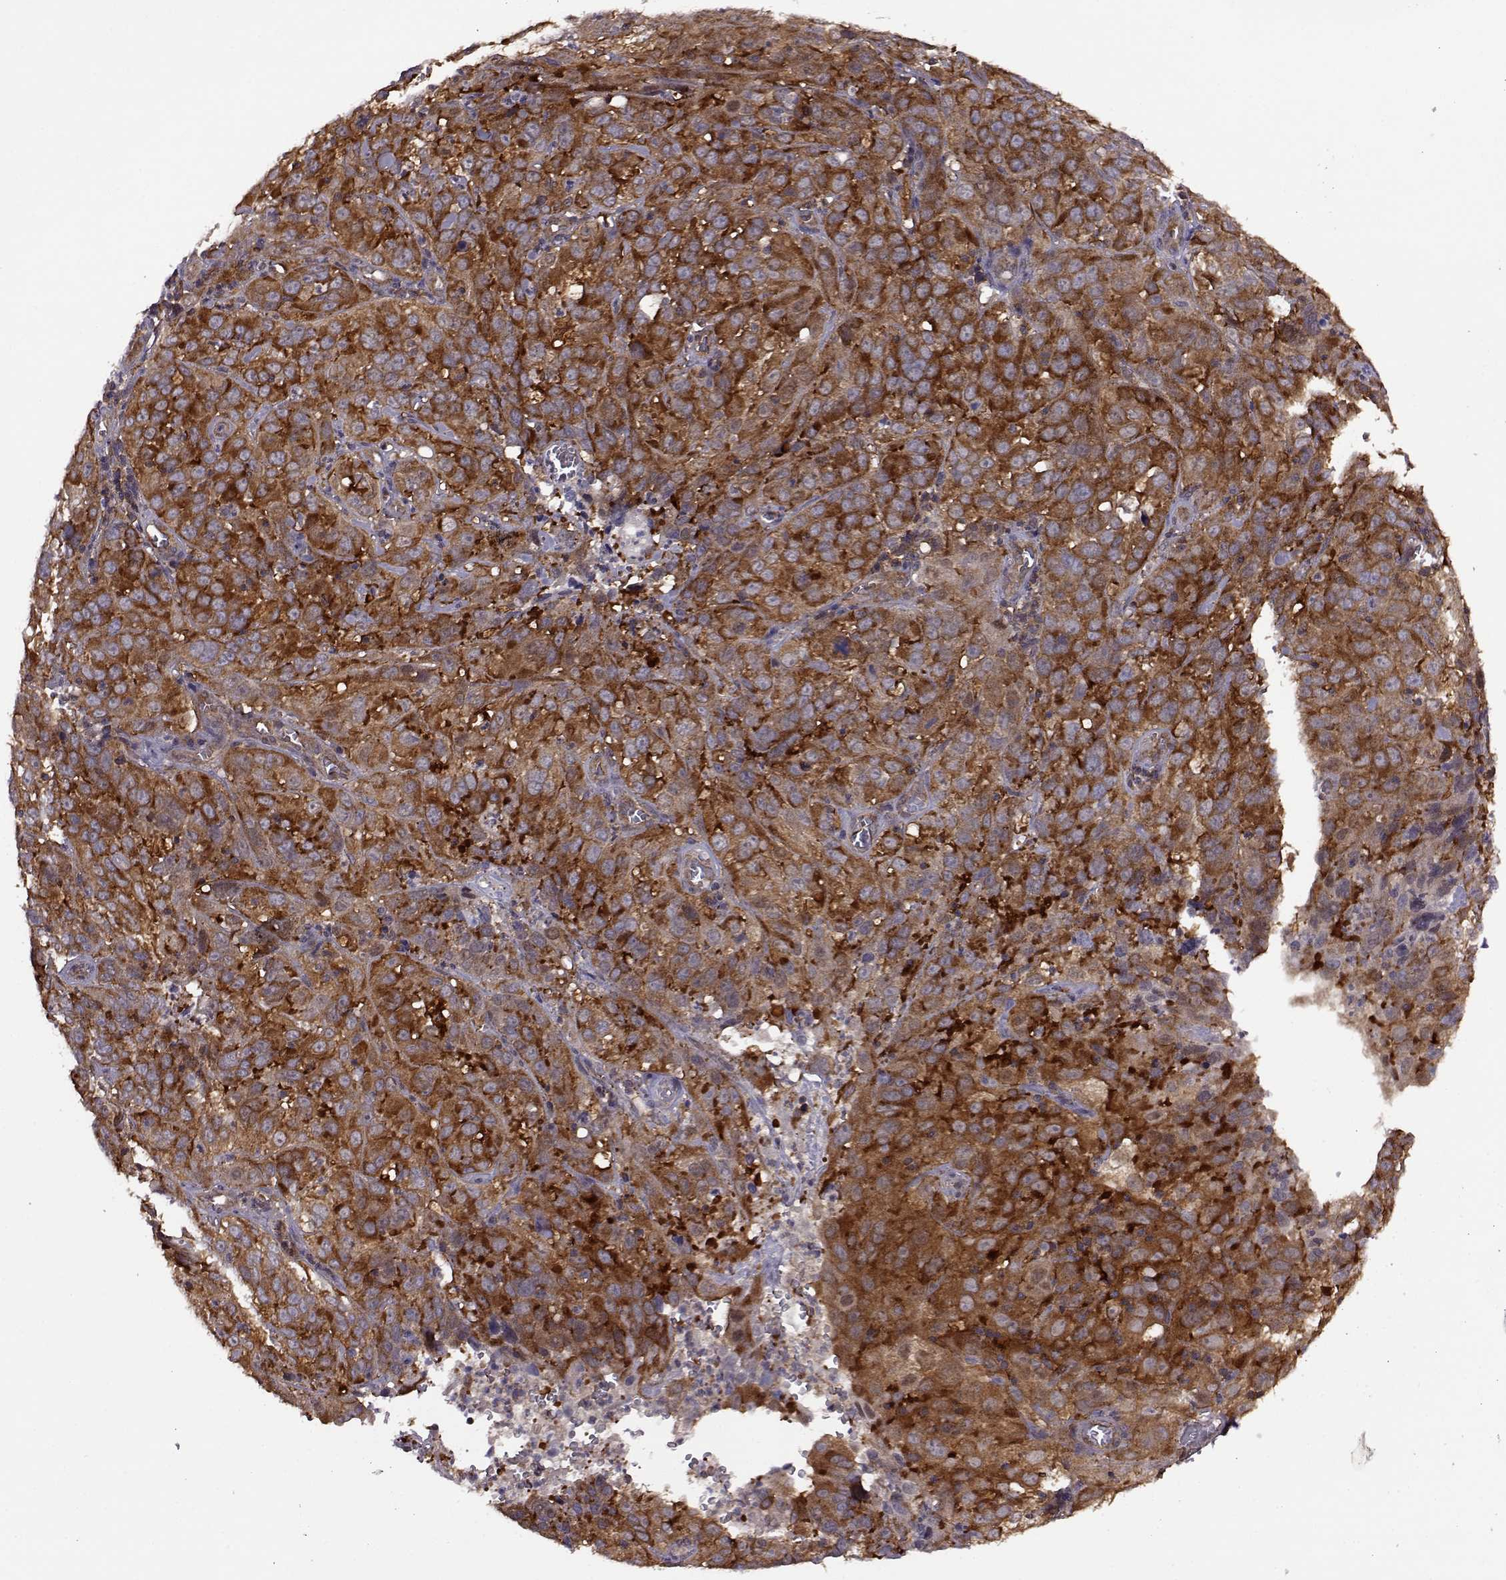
{"staining": {"intensity": "moderate", "quantity": ">75%", "location": "cytoplasmic/membranous"}, "tissue": "cervical cancer", "cell_type": "Tumor cells", "image_type": "cancer", "snomed": [{"axis": "morphology", "description": "Squamous cell carcinoma, NOS"}, {"axis": "topography", "description": "Cervix"}], "caption": "A high-resolution histopathology image shows immunohistochemistry staining of cervical cancer (squamous cell carcinoma), which exhibits moderate cytoplasmic/membranous positivity in about >75% of tumor cells.", "gene": "URI1", "patient": {"sex": "female", "age": 32}}